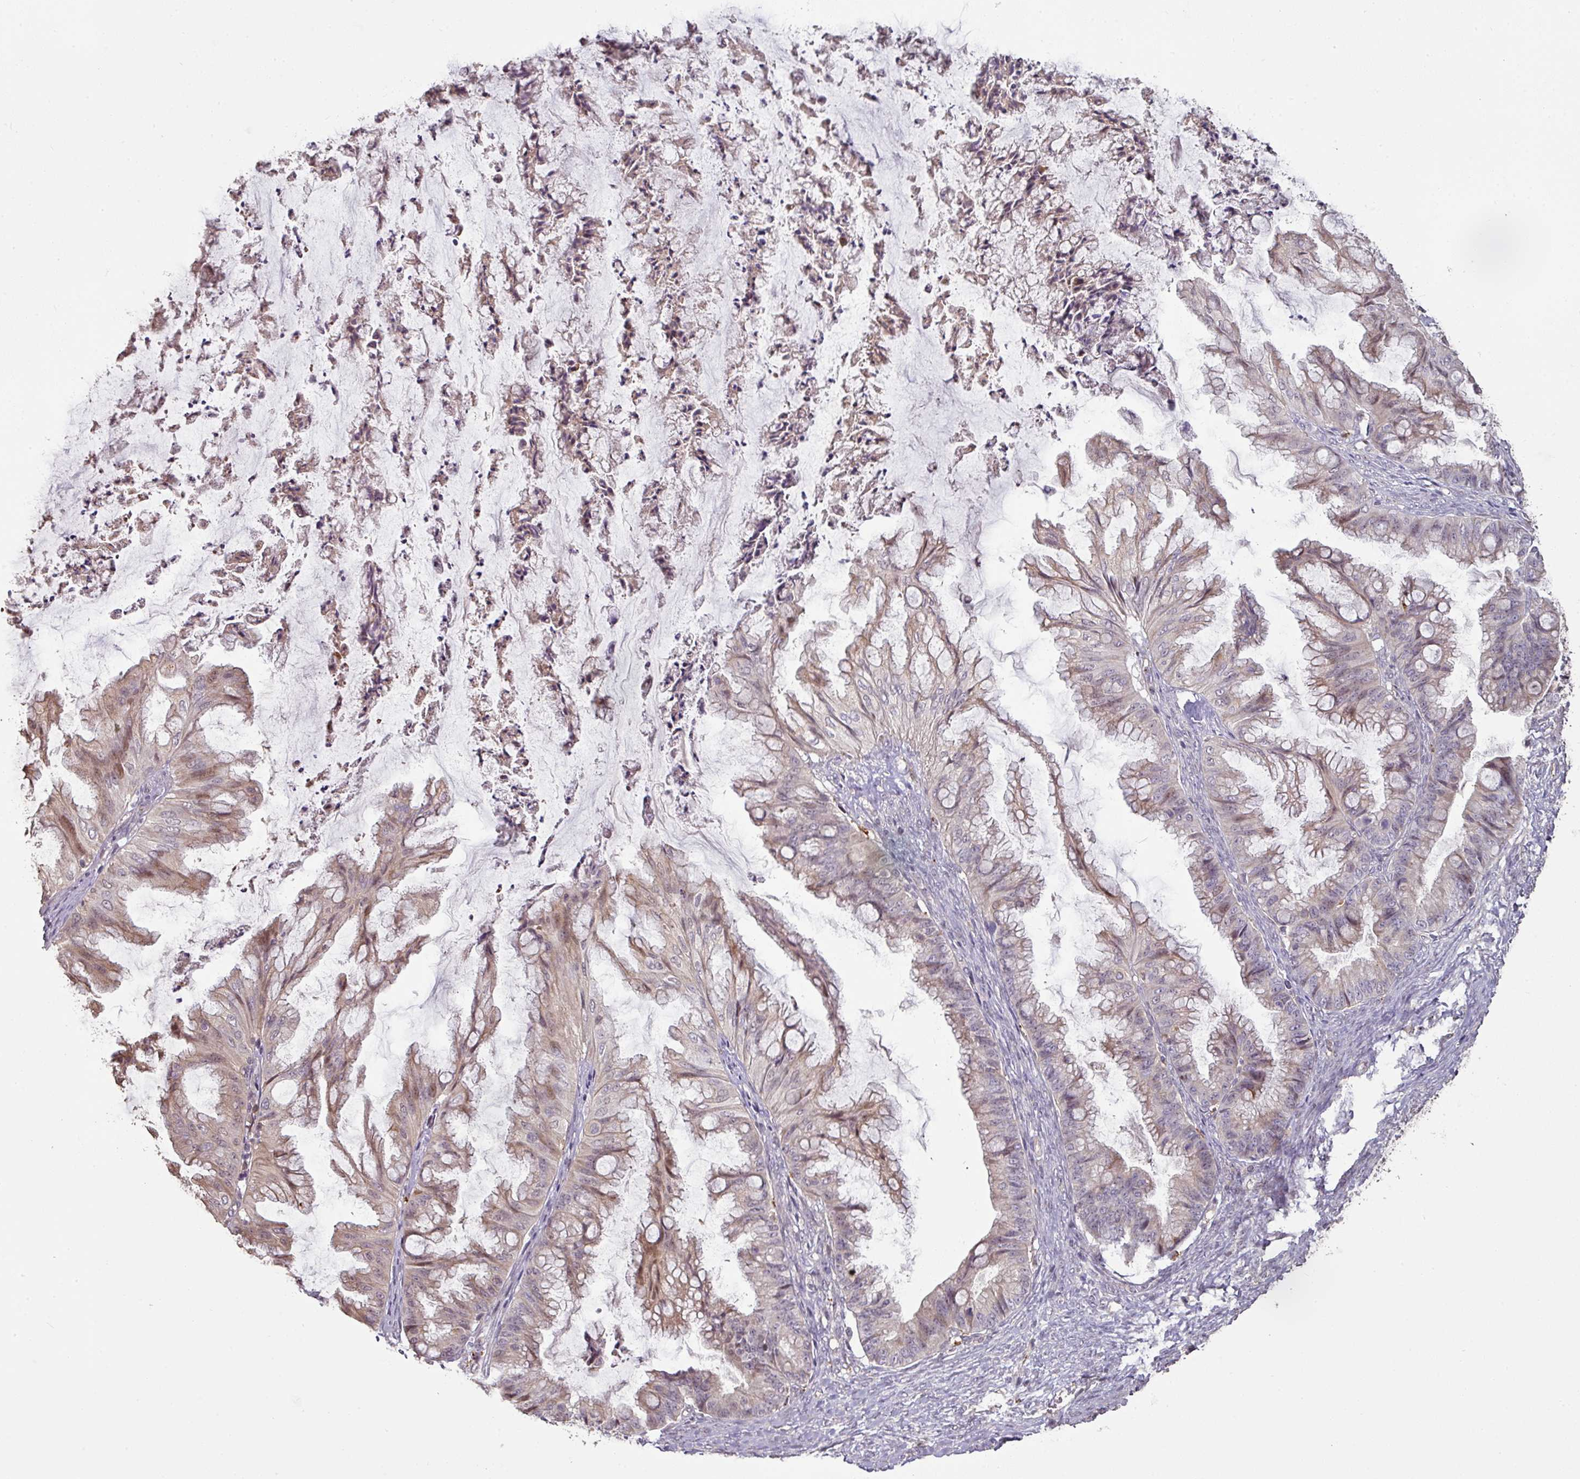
{"staining": {"intensity": "weak", "quantity": "<25%", "location": "cytoplasmic/membranous"}, "tissue": "ovarian cancer", "cell_type": "Tumor cells", "image_type": "cancer", "snomed": [{"axis": "morphology", "description": "Cystadenocarcinoma, mucinous, NOS"}, {"axis": "topography", "description": "Ovary"}], "caption": "Immunohistochemistry histopathology image of neoplastic tissue: mucinous cystadenocarcinoma (ovarian) stained with DAB (3,3'-diaminobenzidine) exhibits no significant protein expression in tumor cells.", "gene": "CXCR5", "patient": {"sex": "female", "age": 35}}